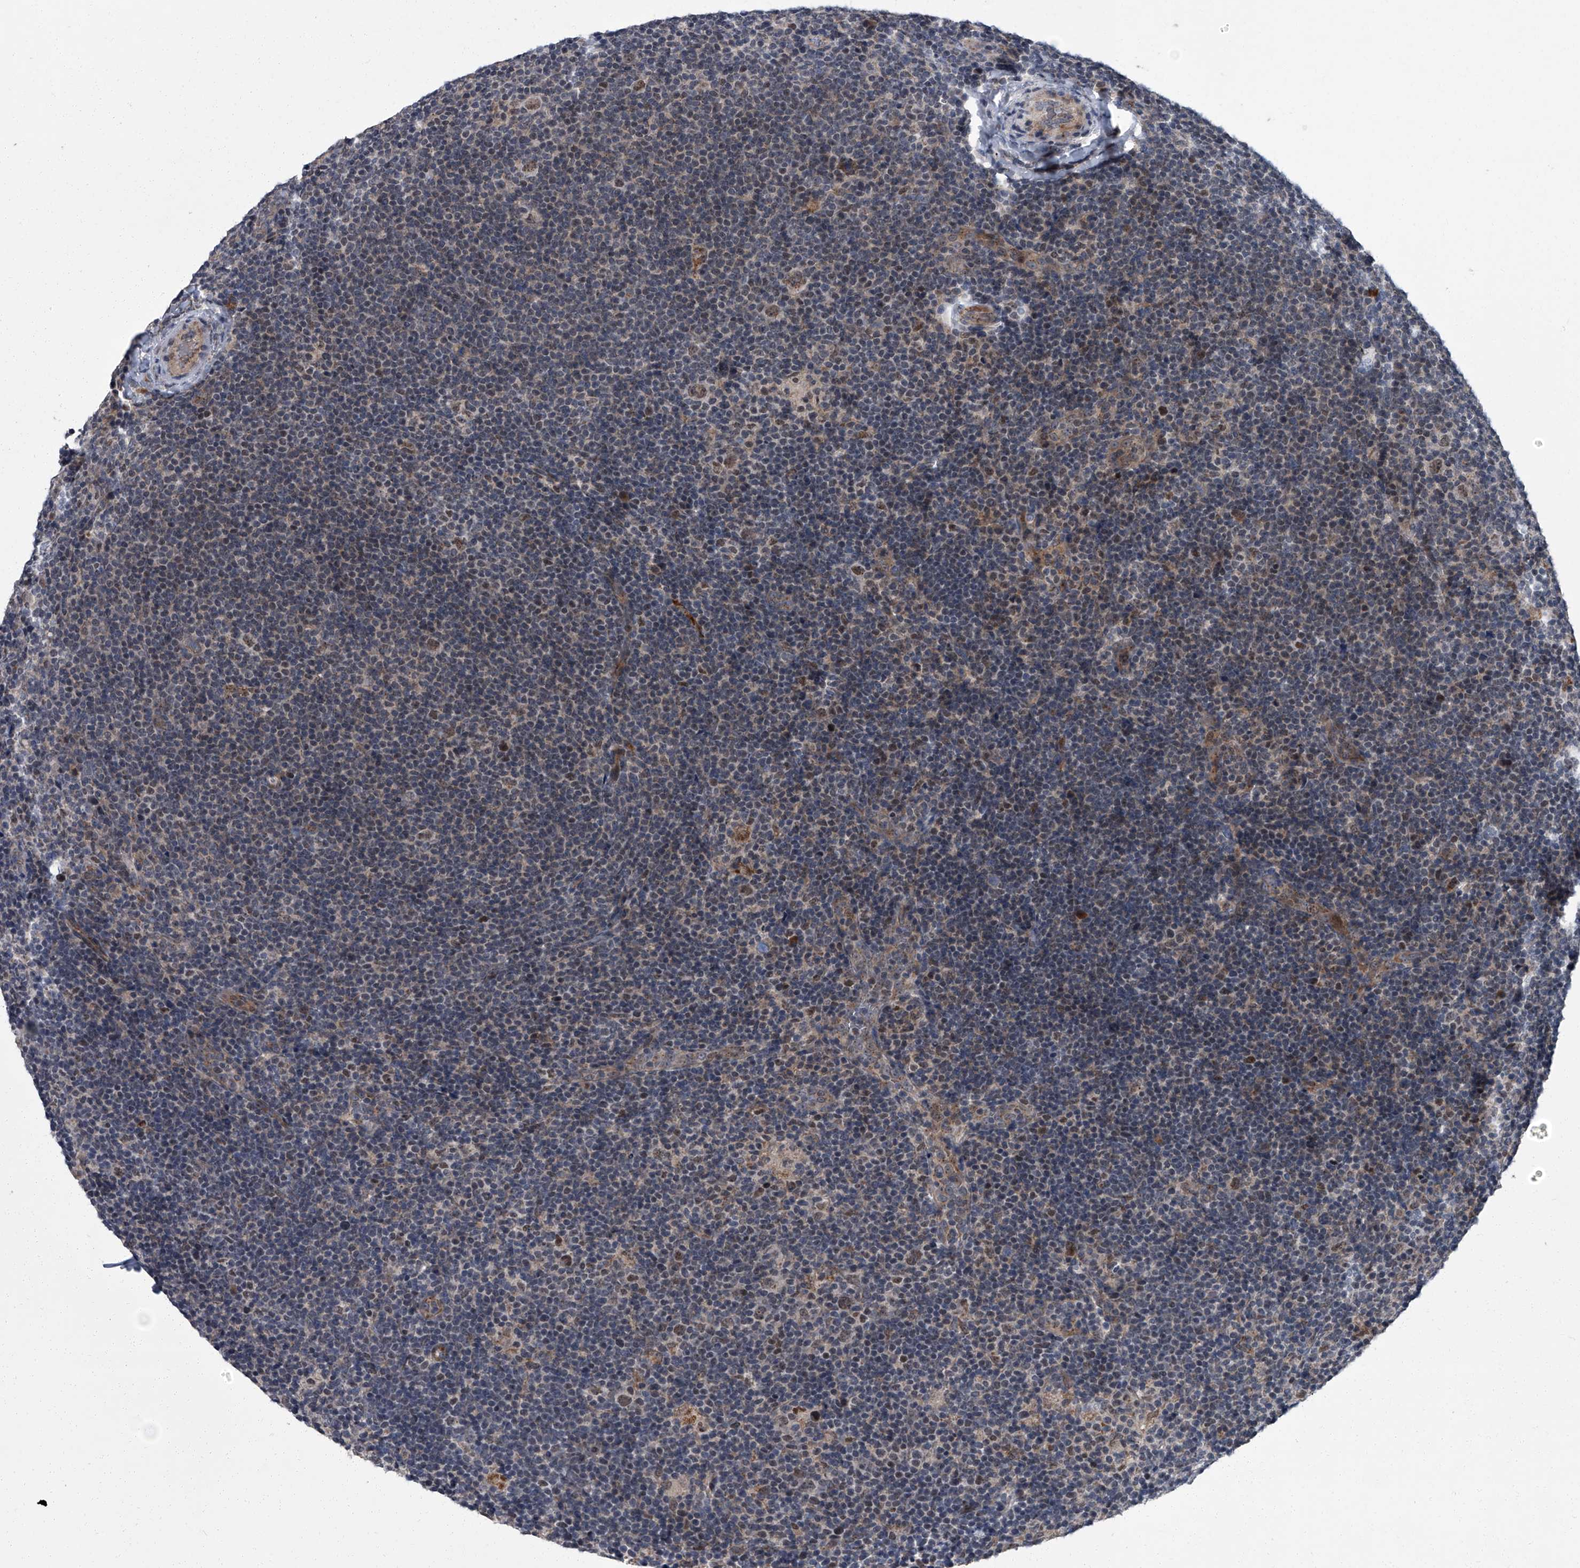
{"staining": {"intensity": "moderate", "quantity": ">75%", "location": "nuclear"}, "tissue": "lymphoma", "cell_type": "Tumor cells", "image_type": "cancer", "snomed": [{"axis": "morphology", "description": "Hodgkin's disease, NOS"}, {"axis": "topography", "description": "Lymph node"}], "caption": "Tumor cells reveal moderate nuclear expression in about >75% of cells in Hodgkin's disease. The staining is performed using DAB (3,3'-diaminobenzidine) brown chromogen to label protein expression. The nuclei are counter-stained blue using hematoxylin.", "gene": "ZNF274", "patient": {"sex": "female", "age": 57}}